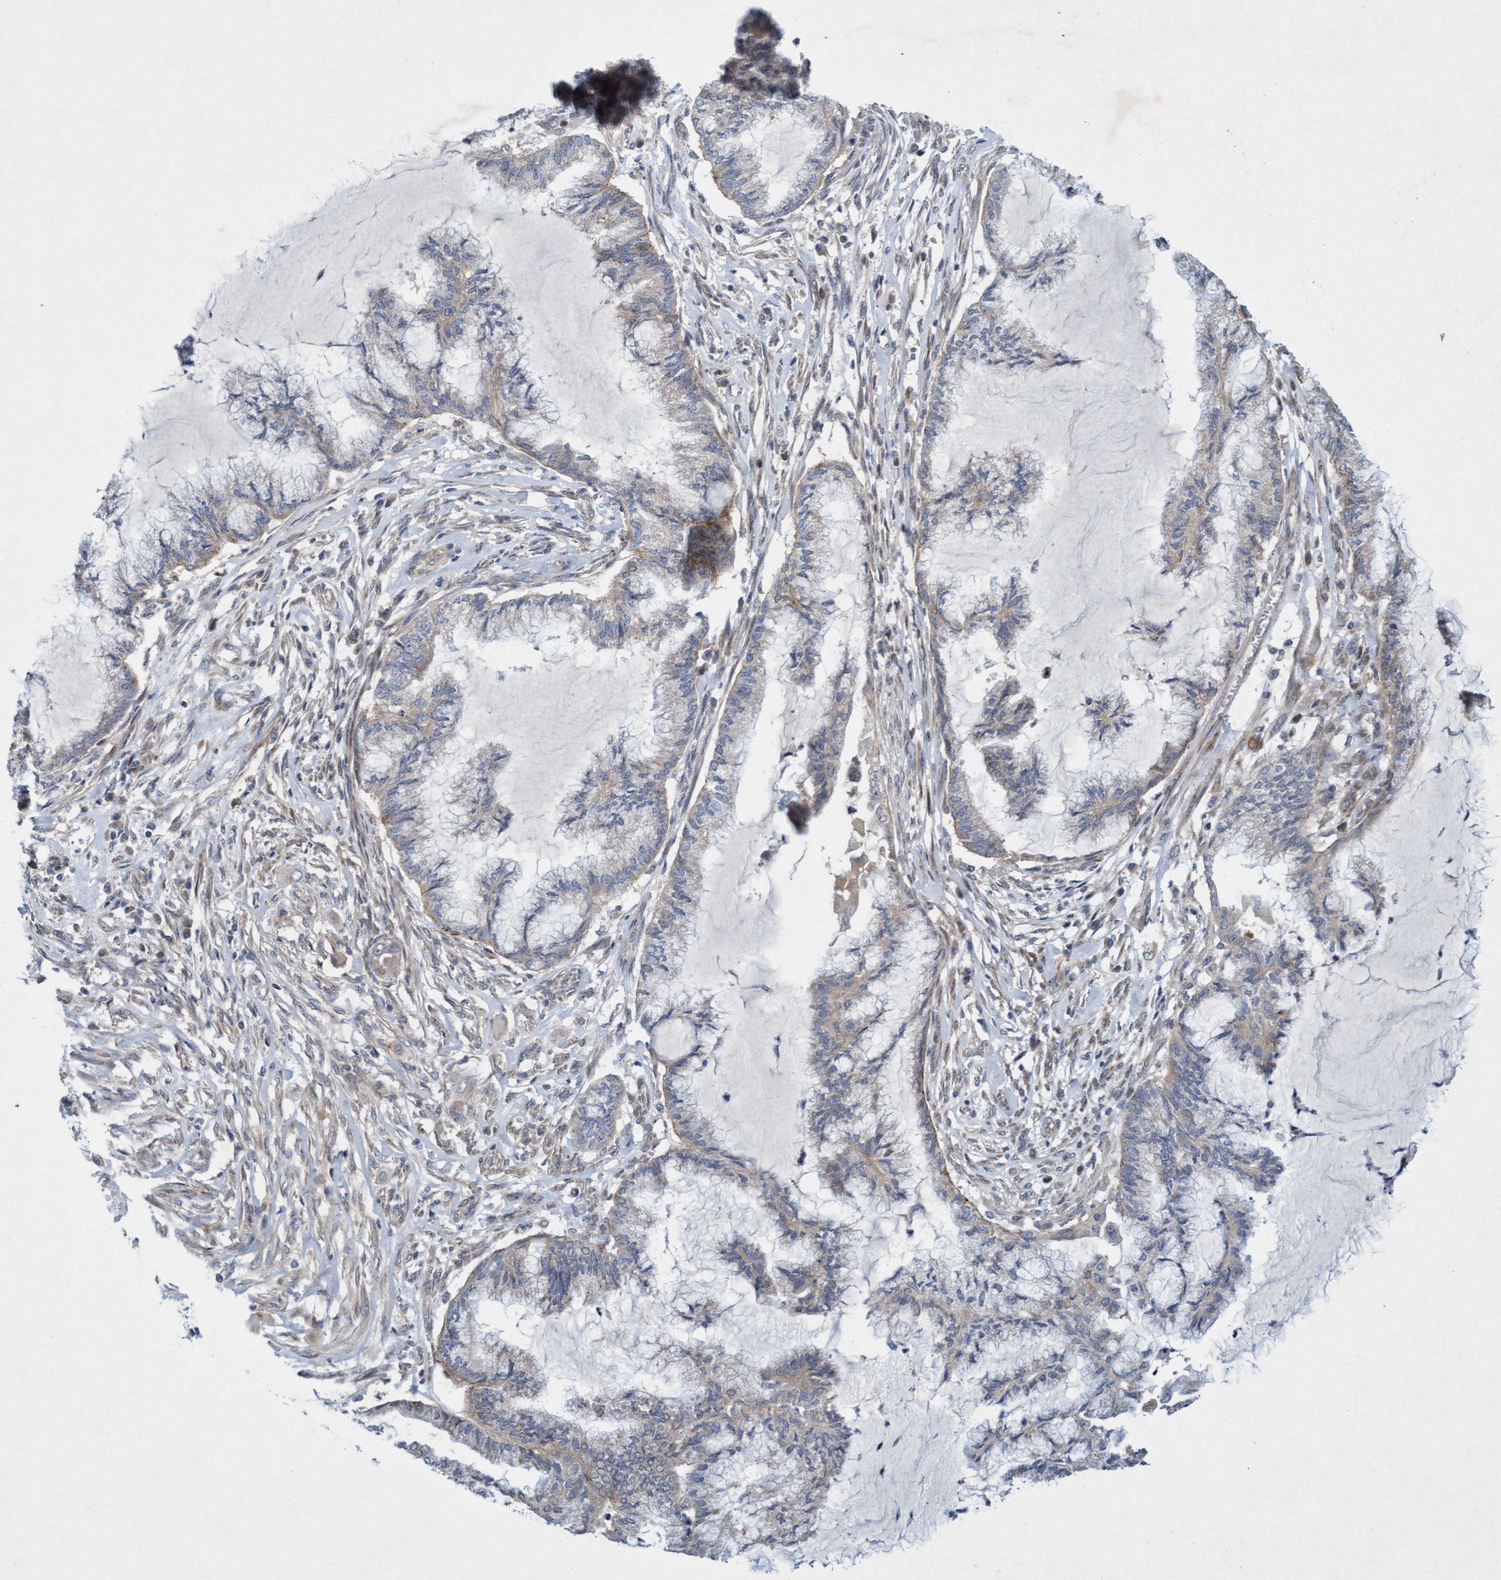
{"staining": {"intensity": "weak", "quantity": "25%-75%", "location": "cytoplasmic/membranous"}, "tissue": "endometrial cancer", "cell_type": "Tumor cells", "image_type": "cancer", "snomed": [{"axis": "morphology", "description": "Adenocarcinoma, NOS"}, {"axis": "topography", "description": "Endometrium"}], "caption": "Endometrial cancer (adenocarcinoma) tissue displays weak cytoplasmic/membranous expression in about 25%-75% of tumor cells", "gene": "DDHD2", "patient": {"sex": "female", "age": 86}}